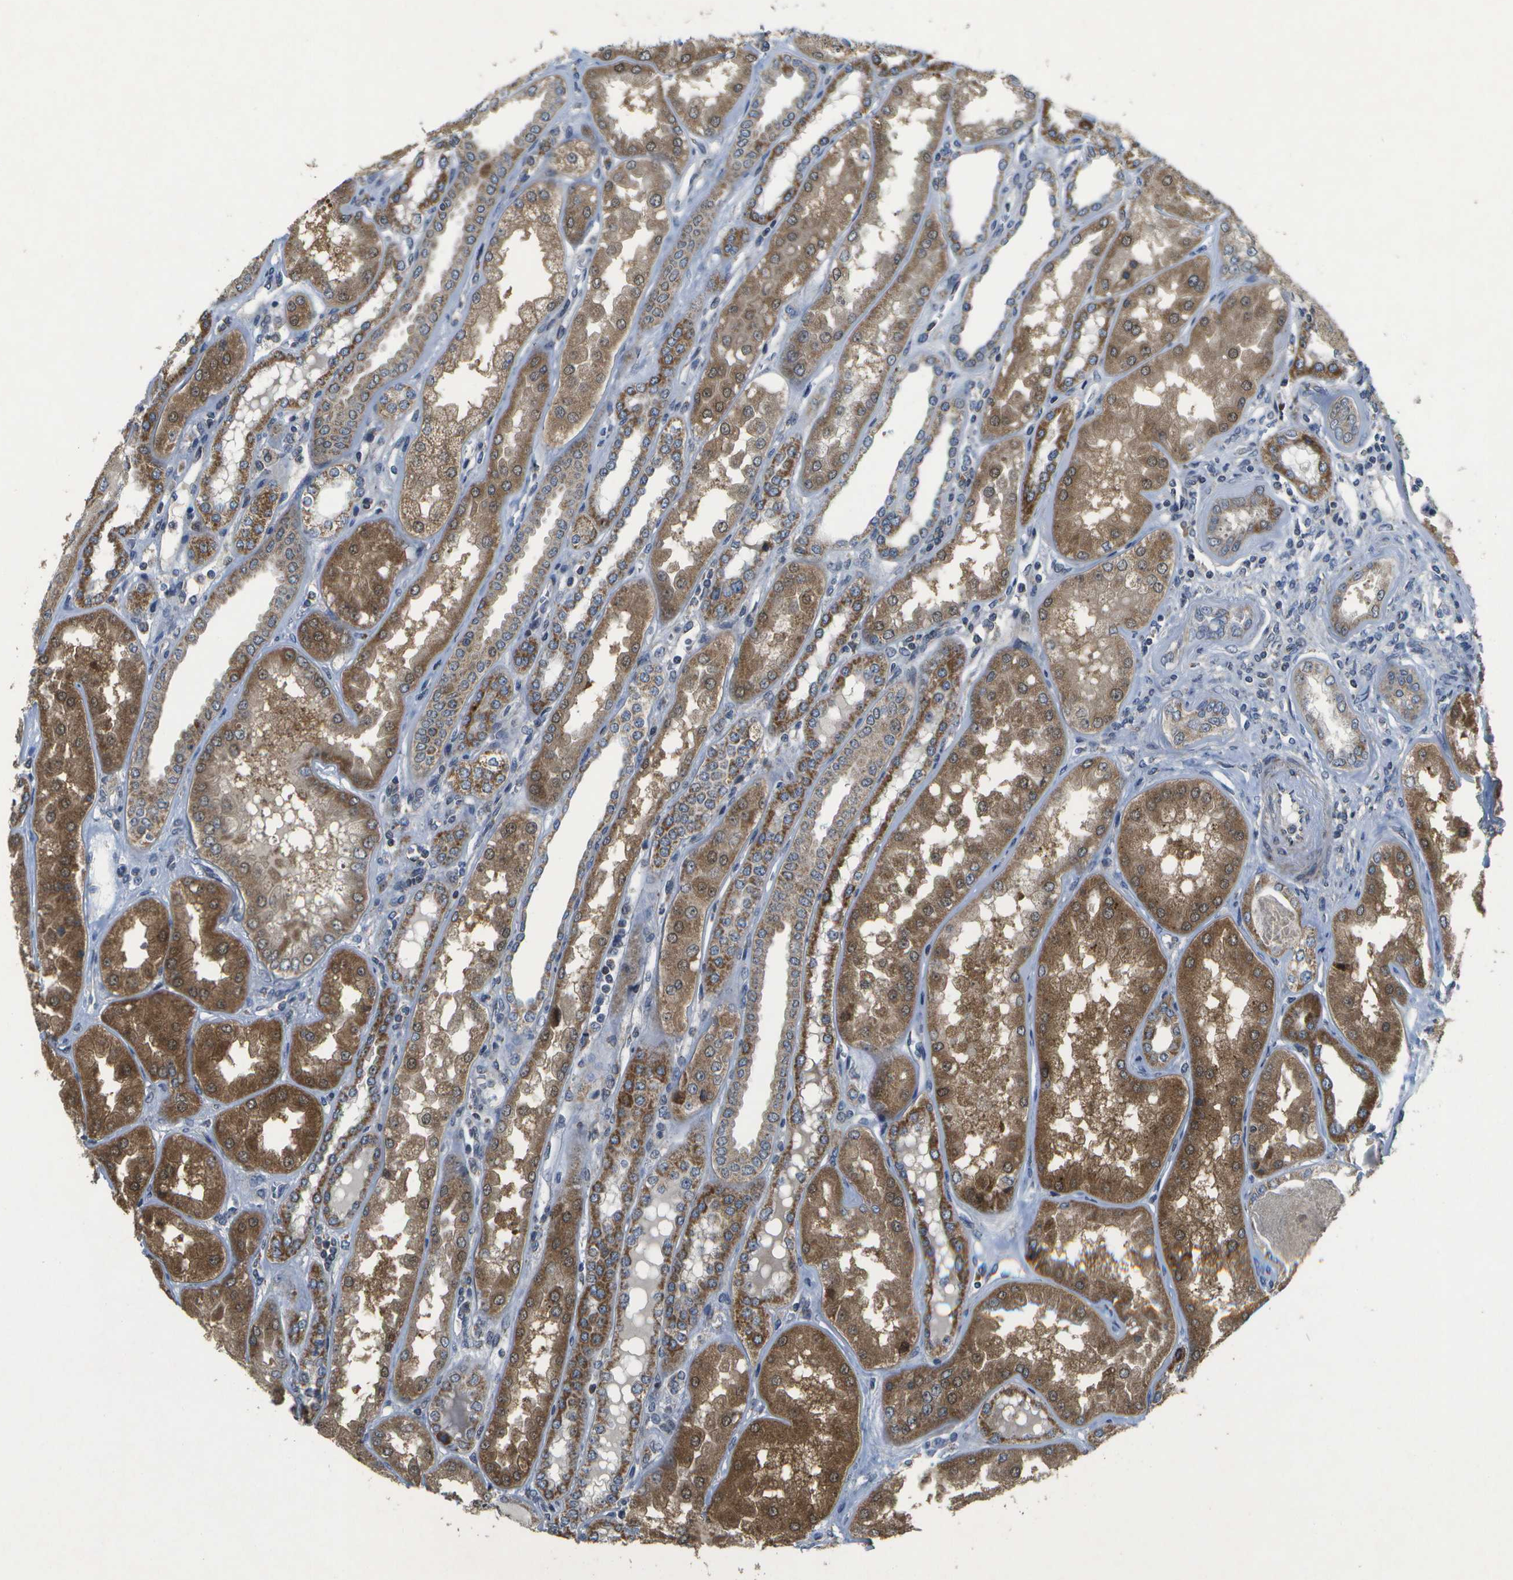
{"staining": {"intensity": "weak", "quantity": "<25%", "location": "nuclear"}, "tissue": "kidney", "cell_type": "Cells in glomeruli", "image_type": "normal", "snomed": [{"axis": "morphology", "description": "Normal tissue, NOS"}, {"axis": "topography", "description": "Kidney"}], "caption": "High power microscopy histopathology image of an IHC histopathology image of normal kidney, revealing no significant positivity in cells in glomeruli. (DAB (3,3'-diaminobenzidine) IHC, high magnification).", "gene": "HADHA", "patient": {"sex": "female", "age": 56}}